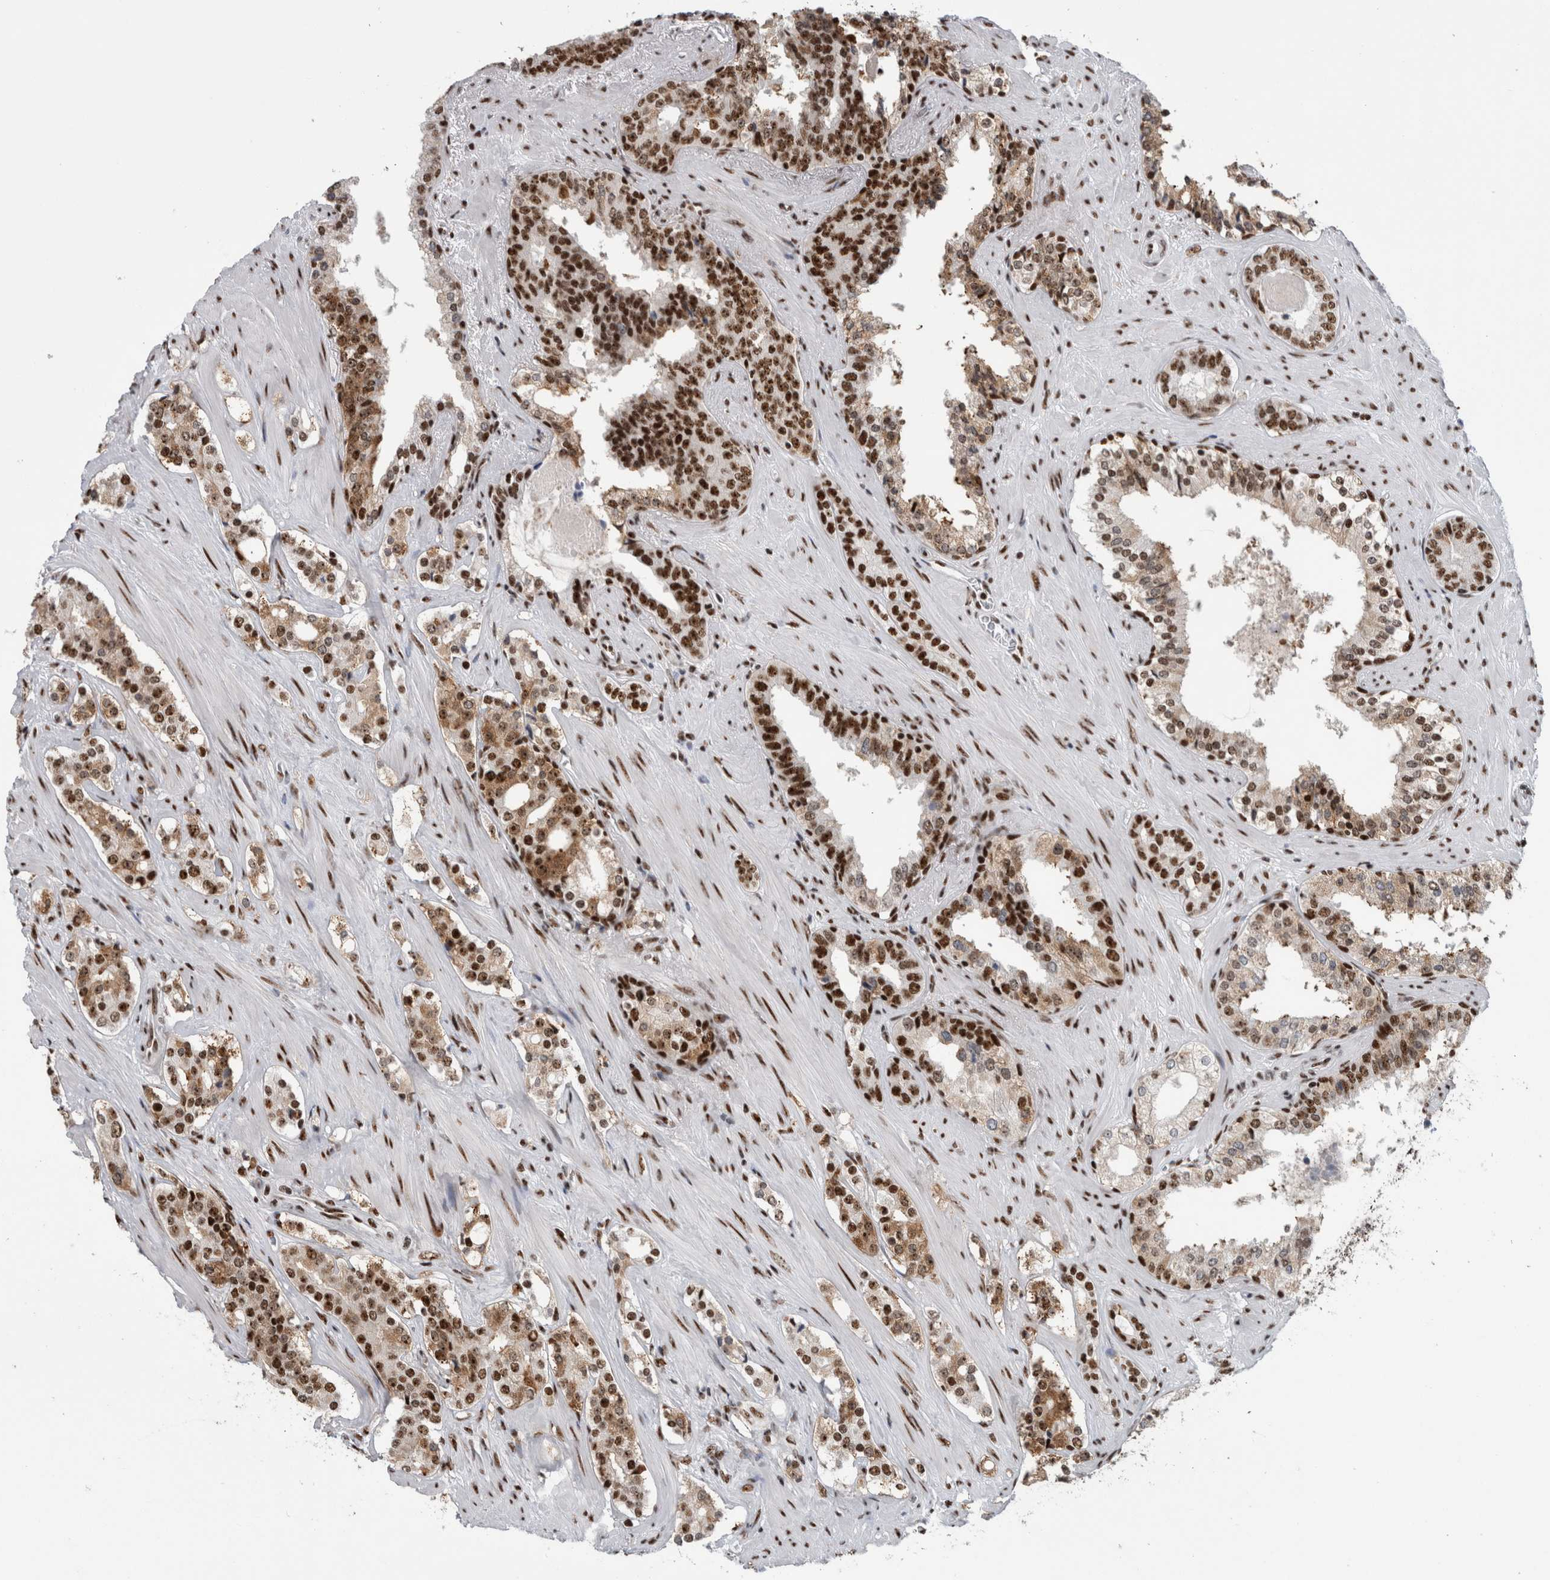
{"staining": {"intensity": "strong", "quantity": ">75%", "location": "cytoplasmic/membranous,nuclear"}, "tissue": "prostate cancer", "cell_type": "Tumor cells", "image_type": "cancer", "snomed": [{"axis": "morphology", "description": "Adenocarcinoma, High grade"}, {"axis": "topography", "description": "Prostate"}], "caption": "About >75% of tumor cells in human high-grade adenocarcinoma (prostate) demonstrate strong cytoplasmic/membranous and nuclear protein positivity as visualized by brown immunohistochemical staining.", "gene": "NCL", "patient": {"sex": "male", "age": 71}}